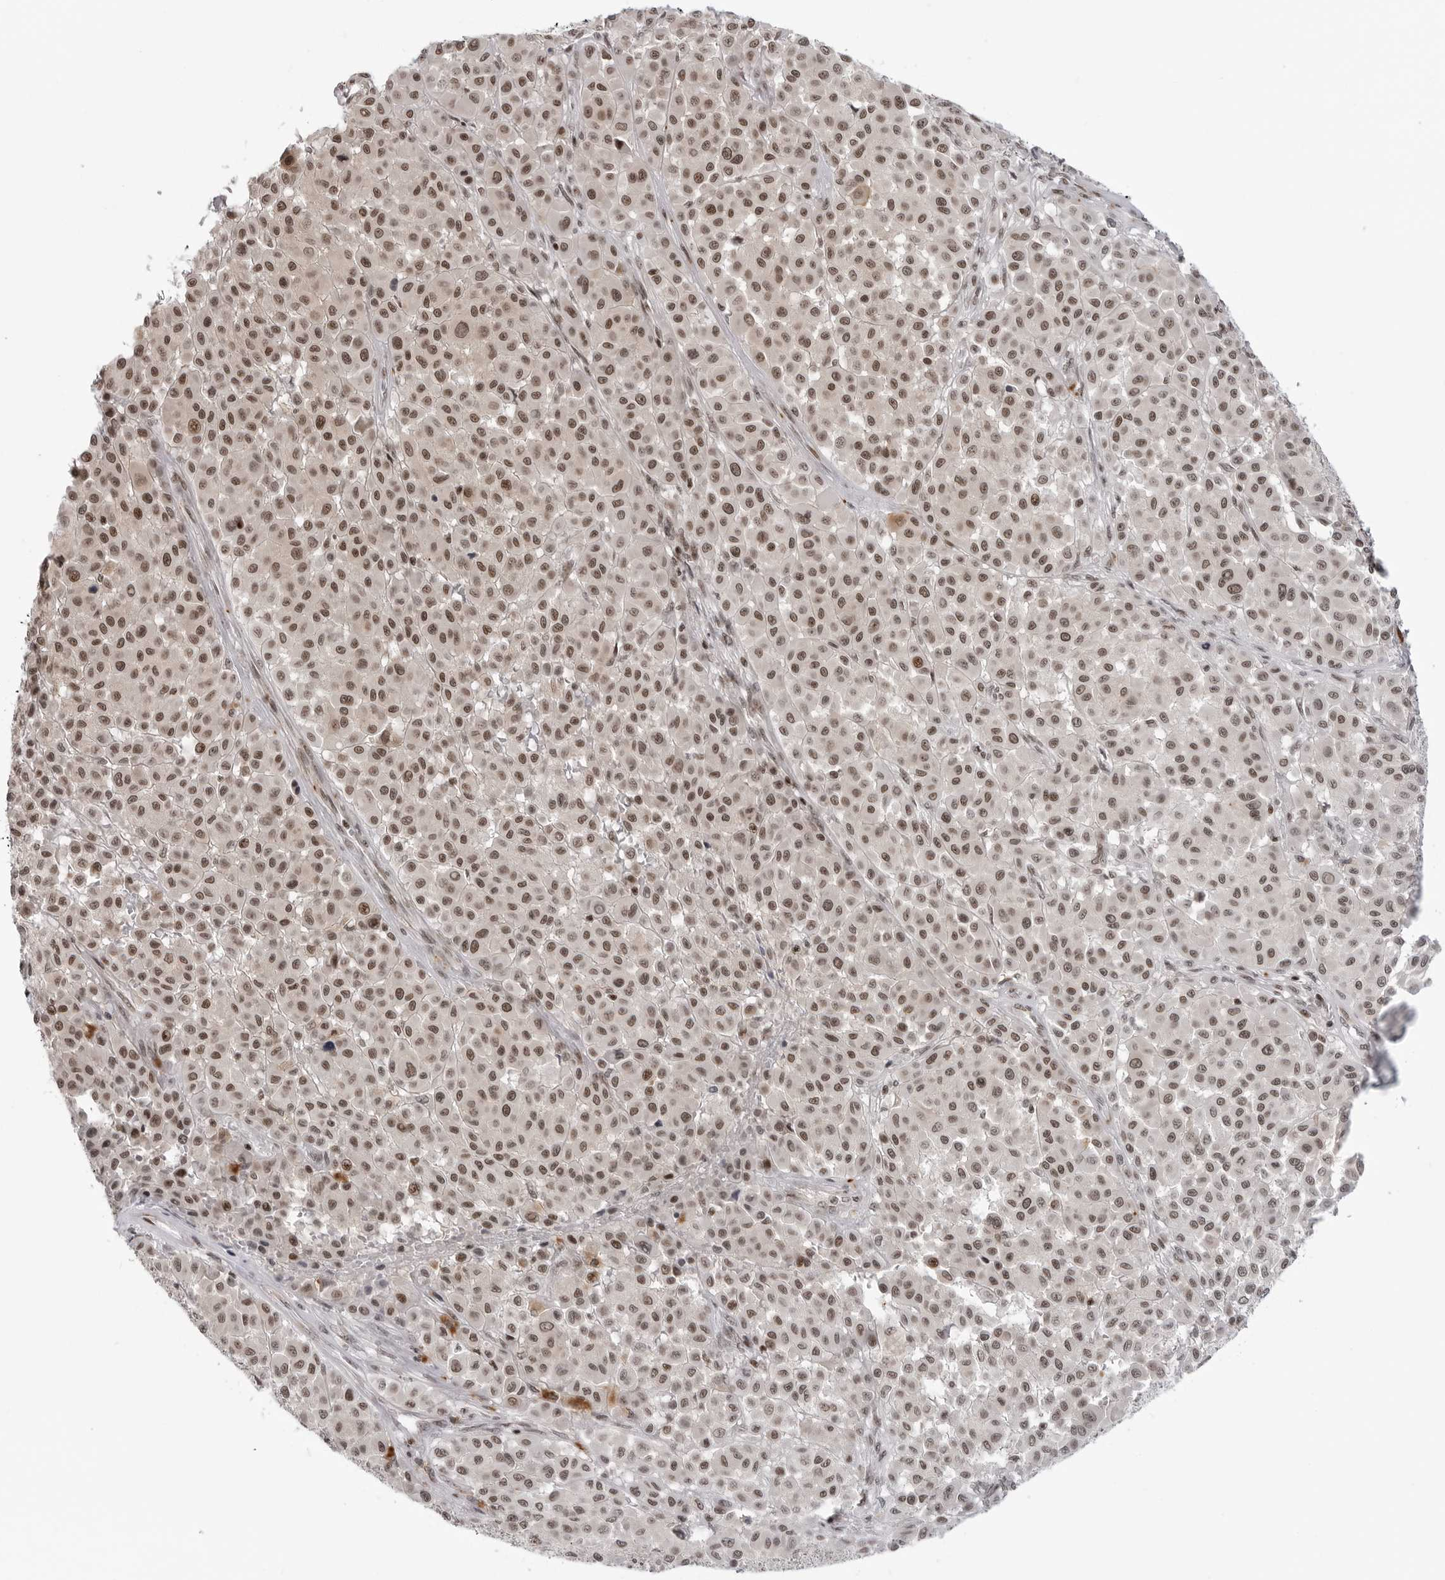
{"staining": {"intensity": "moderate", "quantity": ">75%", "location": "nuclear"}, "tissue": "melanoma", "cell_type": "Tumor cells", "image_type": "cancer", "snomed": [{"axis": "morphology", "description": "Malignant melanoma, Metastatic site"}, {"axis": "topography", "description": "Soft tissue"}], "caption": "Melanoma tissue displays moderate nuclear positivity in approximately >75% of tumor cells", "gene": "TRIM66", "patient": {"sex": "male", "age": 41}}